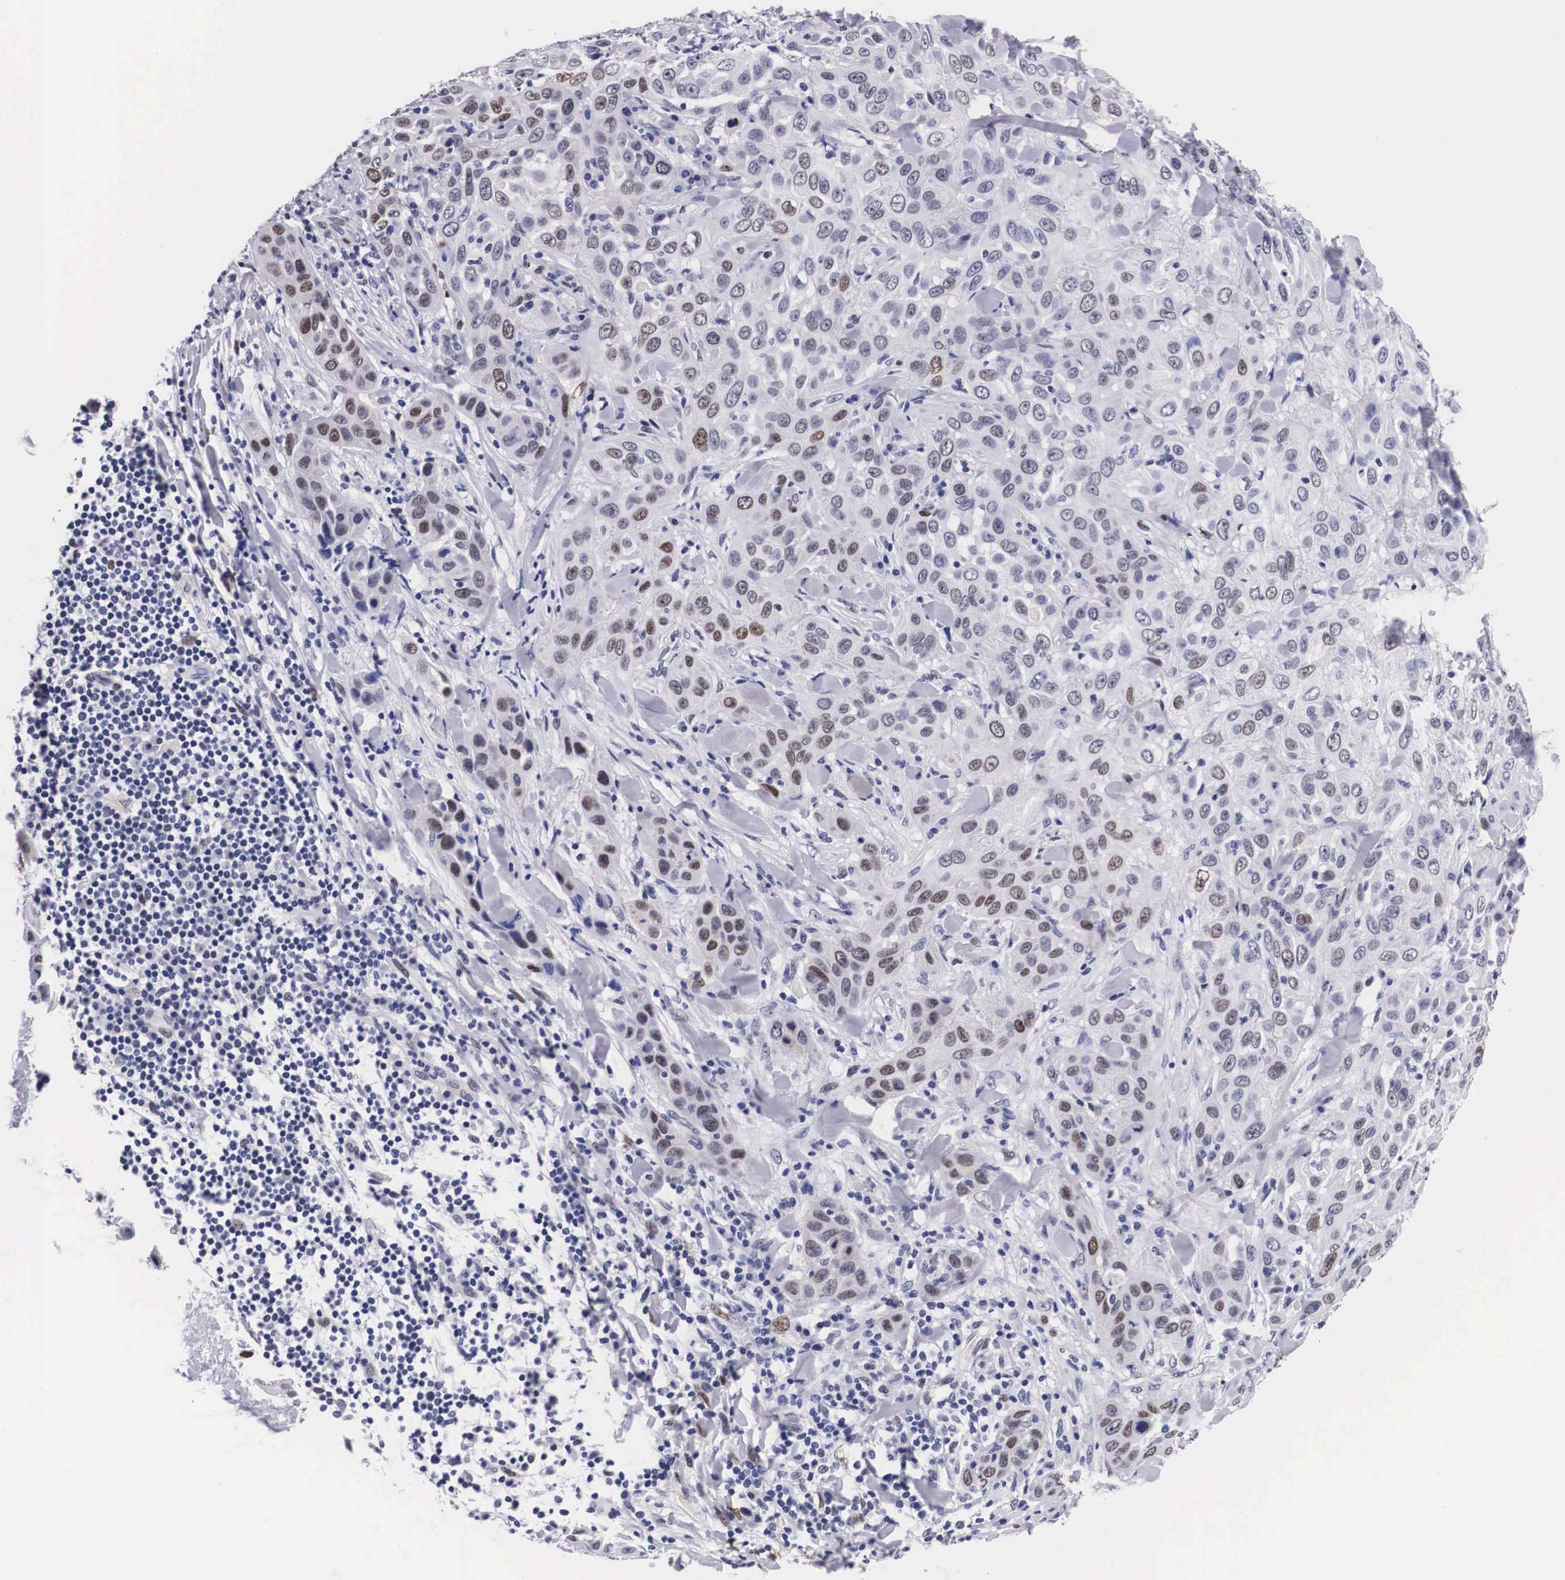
{"staining": {"intensity": "moderate", "quantity": "<25%", "location": "nuclear"}, "tissue": "skin cancer", "cell_type": "Tumor cells", "image_type": "cancer", "snomed": [{"axis": "morphology", "description": "Squamous cell carcinoma, NOS"}, {"axis": "topography", "description": "Skin"}], "caption": "Brown immunohistochemical staining in human skin cancer (squamous cell carcinoma) demonstrates moderate nuclear staining in about <25% of tumor cells.", "gene": "KHDRBS3", "patient": {"sex": "male", "age": 84}}